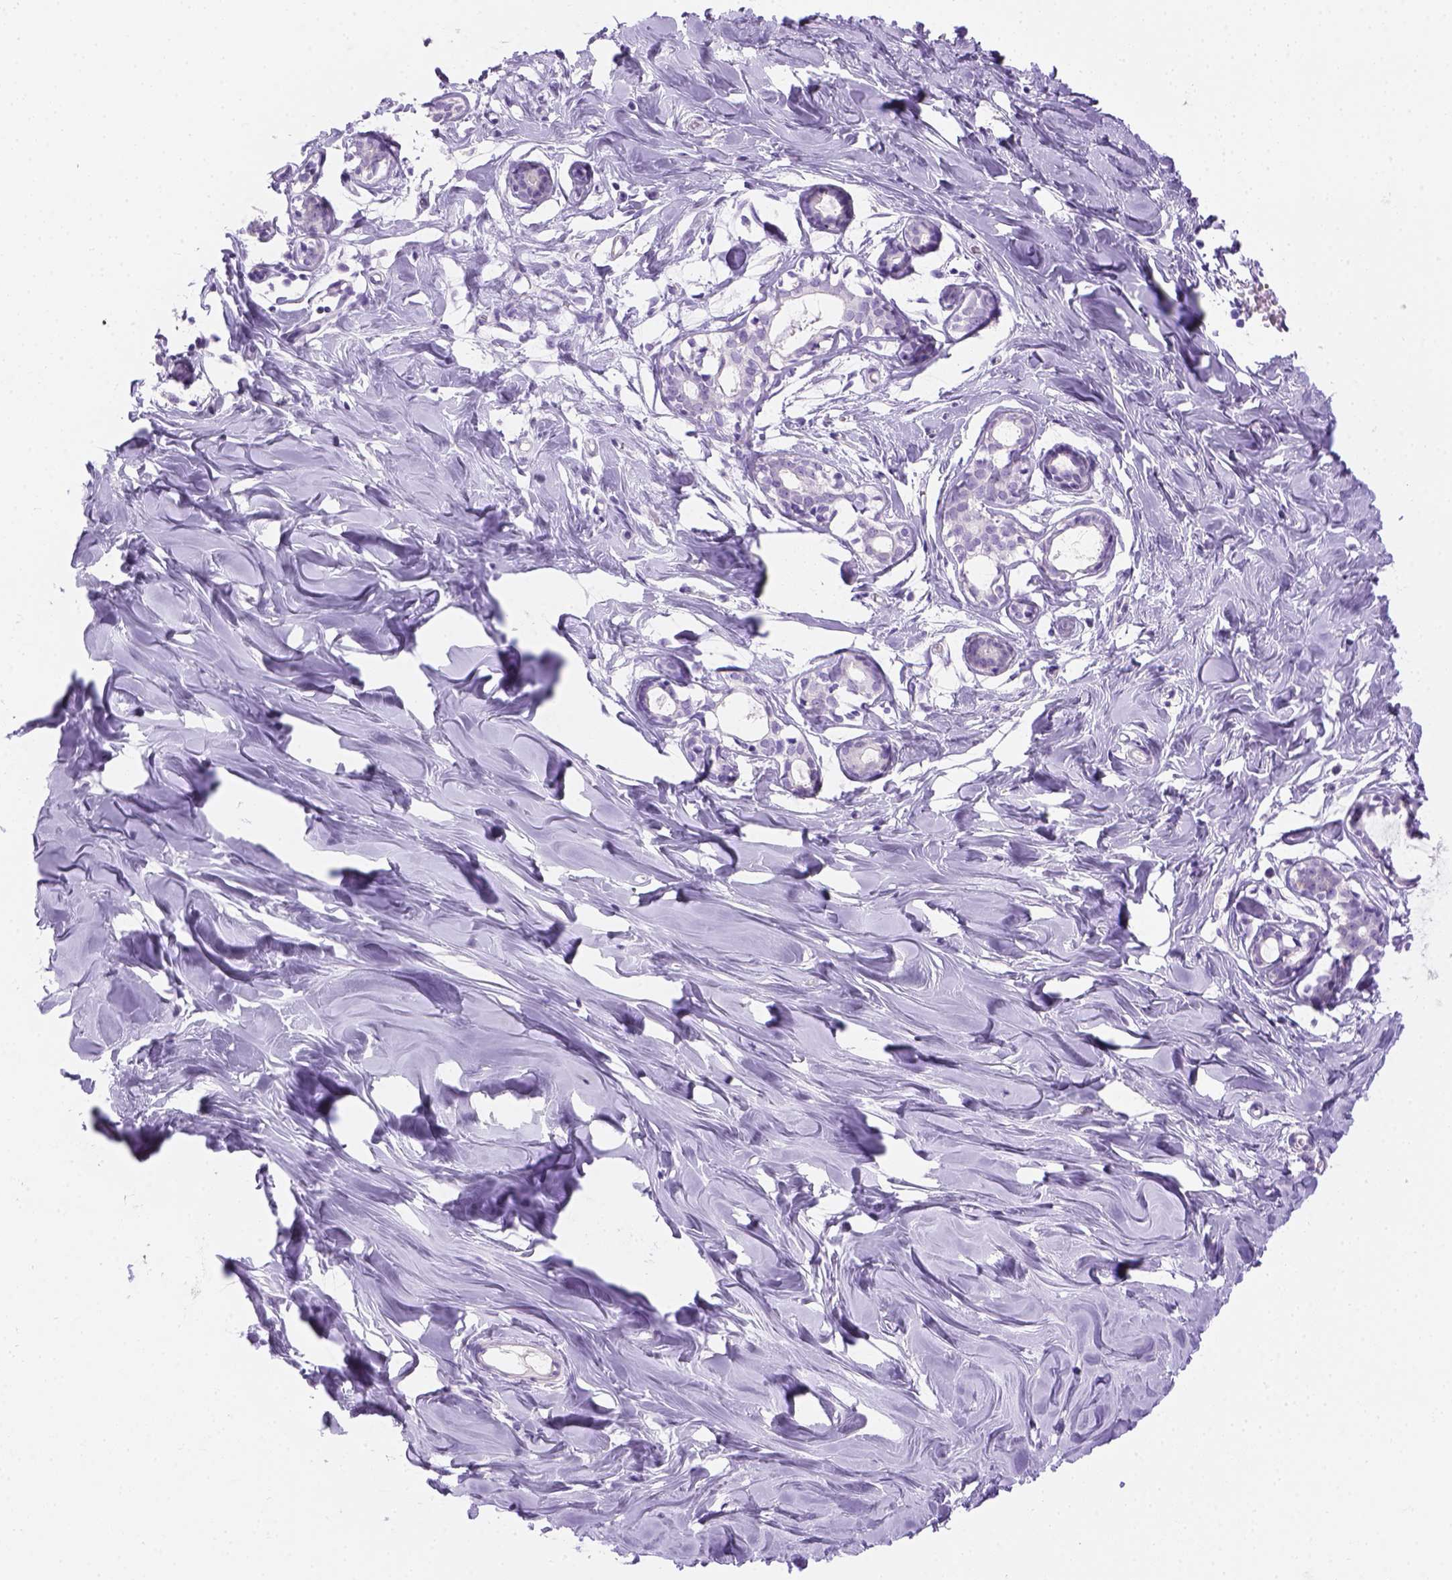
{"staining": {"intensity": "negative", "quantity": "none", "location": "none"}, "tissue": "breast", "cell_type": "Adipocytes", "image_type": "normal", "snomed": [{"axis": "morphology", "description": "Normal tissue, NOS"}, {"axis": "topography", "description": "Breast"}], "caption": "IHC micrograph of benign human breast stained for a protein (brown), which reveals no positivity in adipocytes.", "gene": "TMEM38A", "patient": {"sex": "female", "age": 27}}